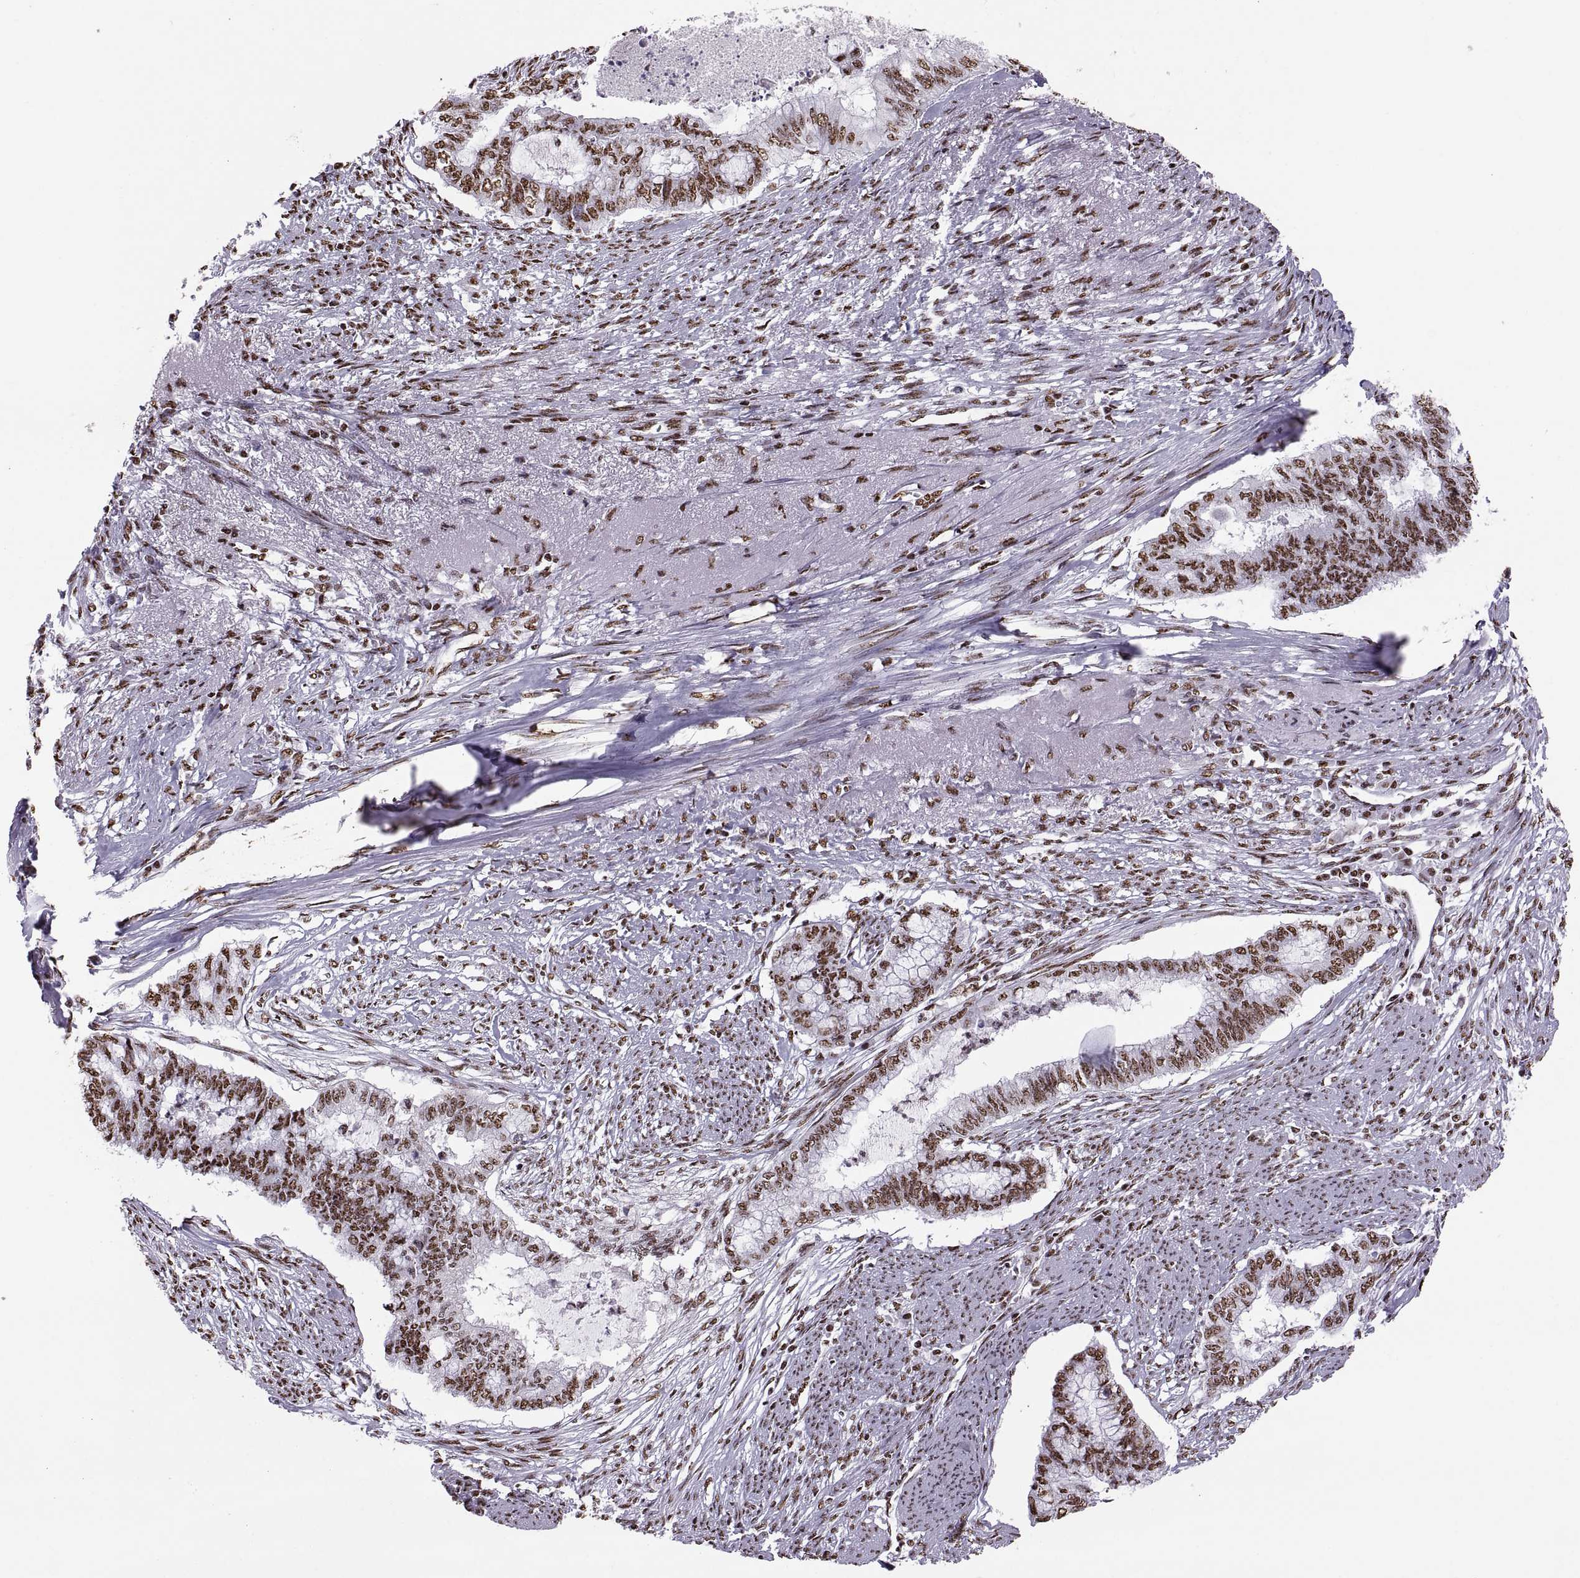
{"staining": {"intensity": "strong", "quantity": "25%-75%", "location": "nuclear"}, "tissue": "endometrial cancer", "cell_type": "Tumor cells", "image_type": "cancer", "snomed": [{"axis": "morphology", "description": "Adenocarcinoma, NOS"}, {"axis": "topography", "description": "Endometrium"}], "caption": "Endometrial cancer stained with a protein marker reveals strong staining in tumor cells.", "gene": "SNAI1", "patient": {"sex": "female", "age": 79}}